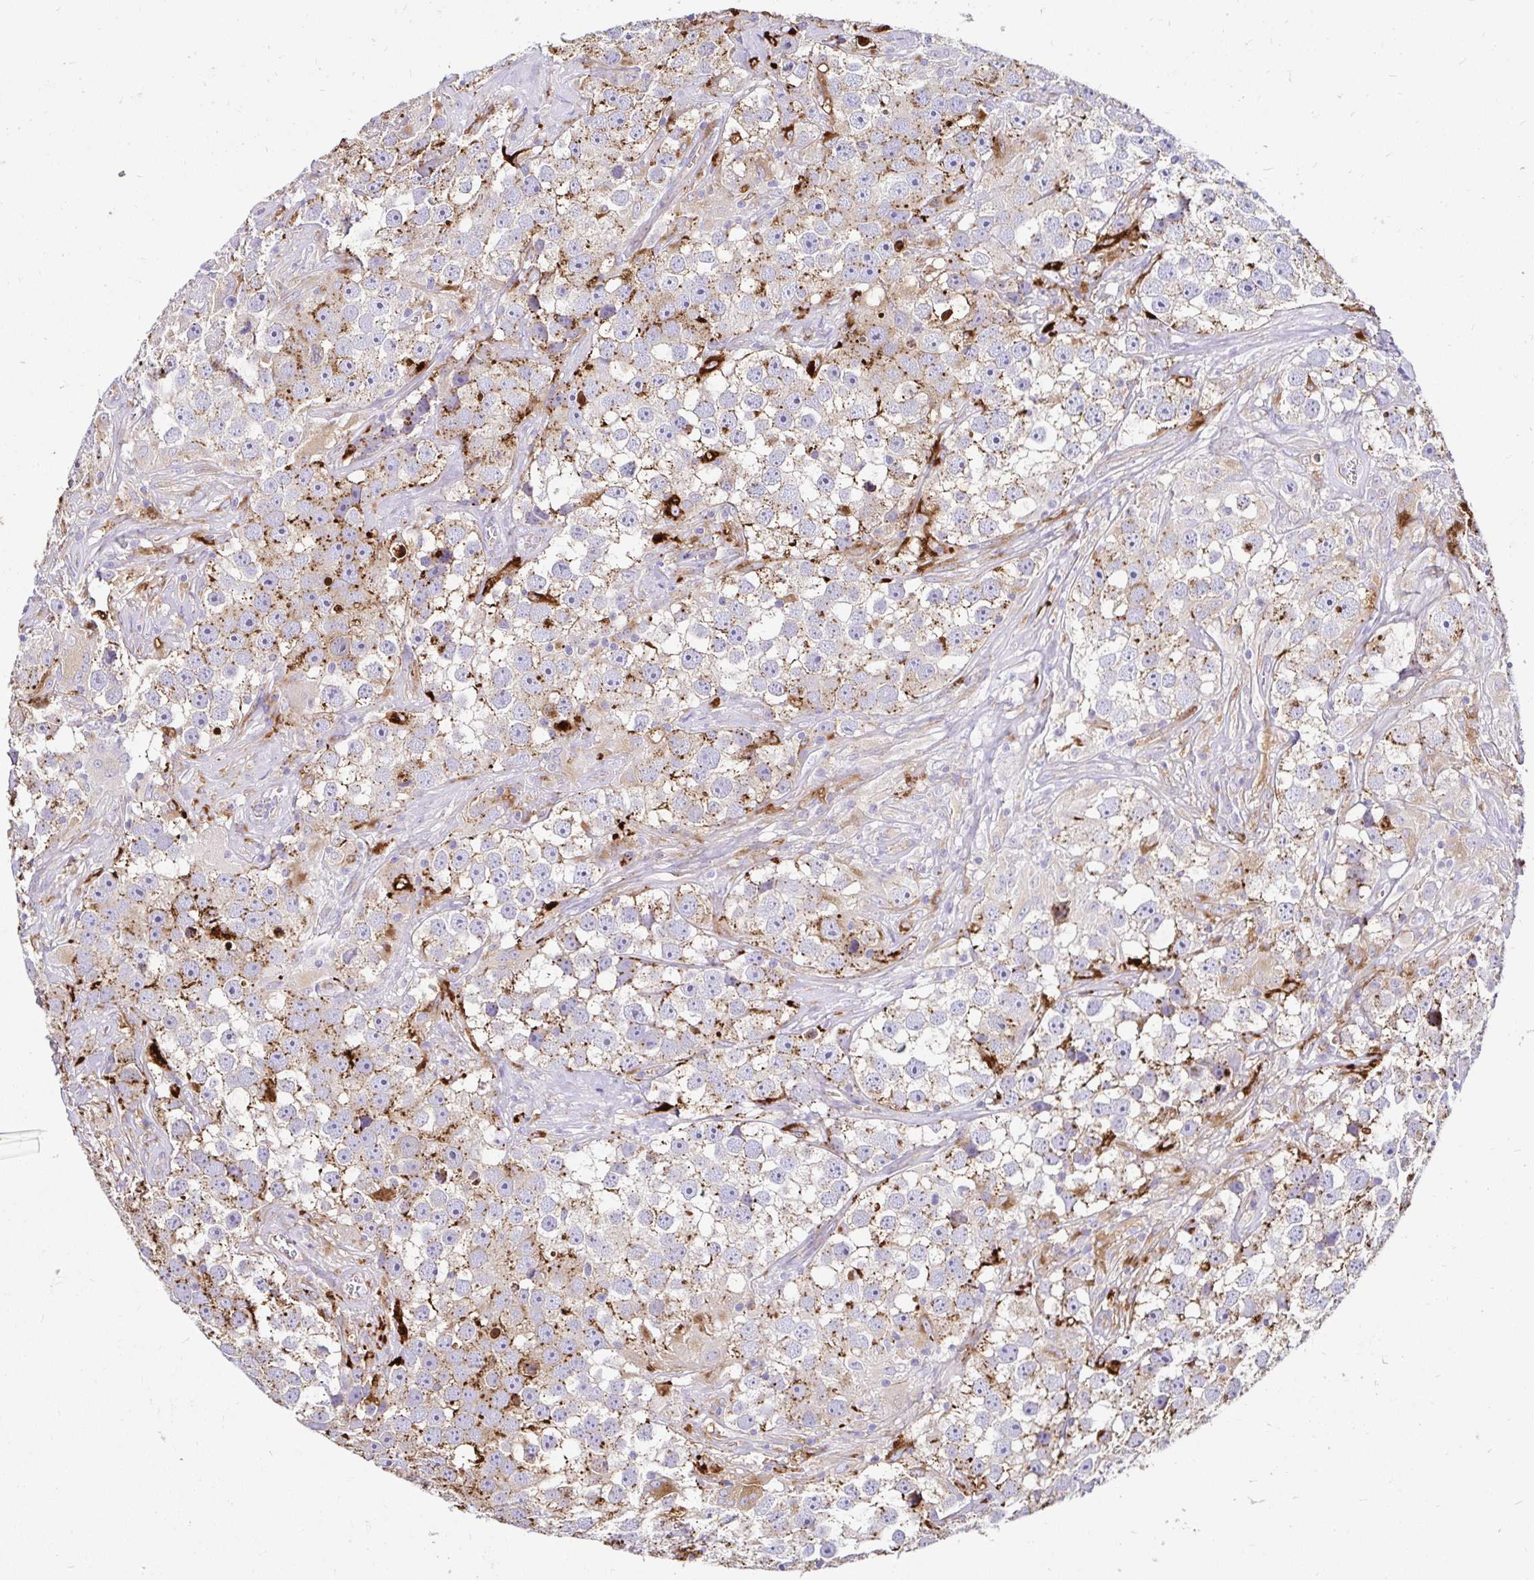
{"staining": {"intensity": "moderate", "quantity": ">75%", "location": "cytoplasmic/membranous"}, "tissue": "testis cancer", "cell_type": "Tumor cells", "image_type": "cancer", "snomed": [{"axis": "morphology", "description": "Seminoma, NOS"}, {"axis": "topography", "description": "Testis"}], "caption": "Immunohistochemistry of seminoma (testis) reveals medium levels of moderate cytoplasmic/membranous positivity in approximately >75% of tumor cells. (IHC, brightfield microscopy, high magnification).", "gene": "FUCA1", "patient": {"sex": "male", "age": 49}}